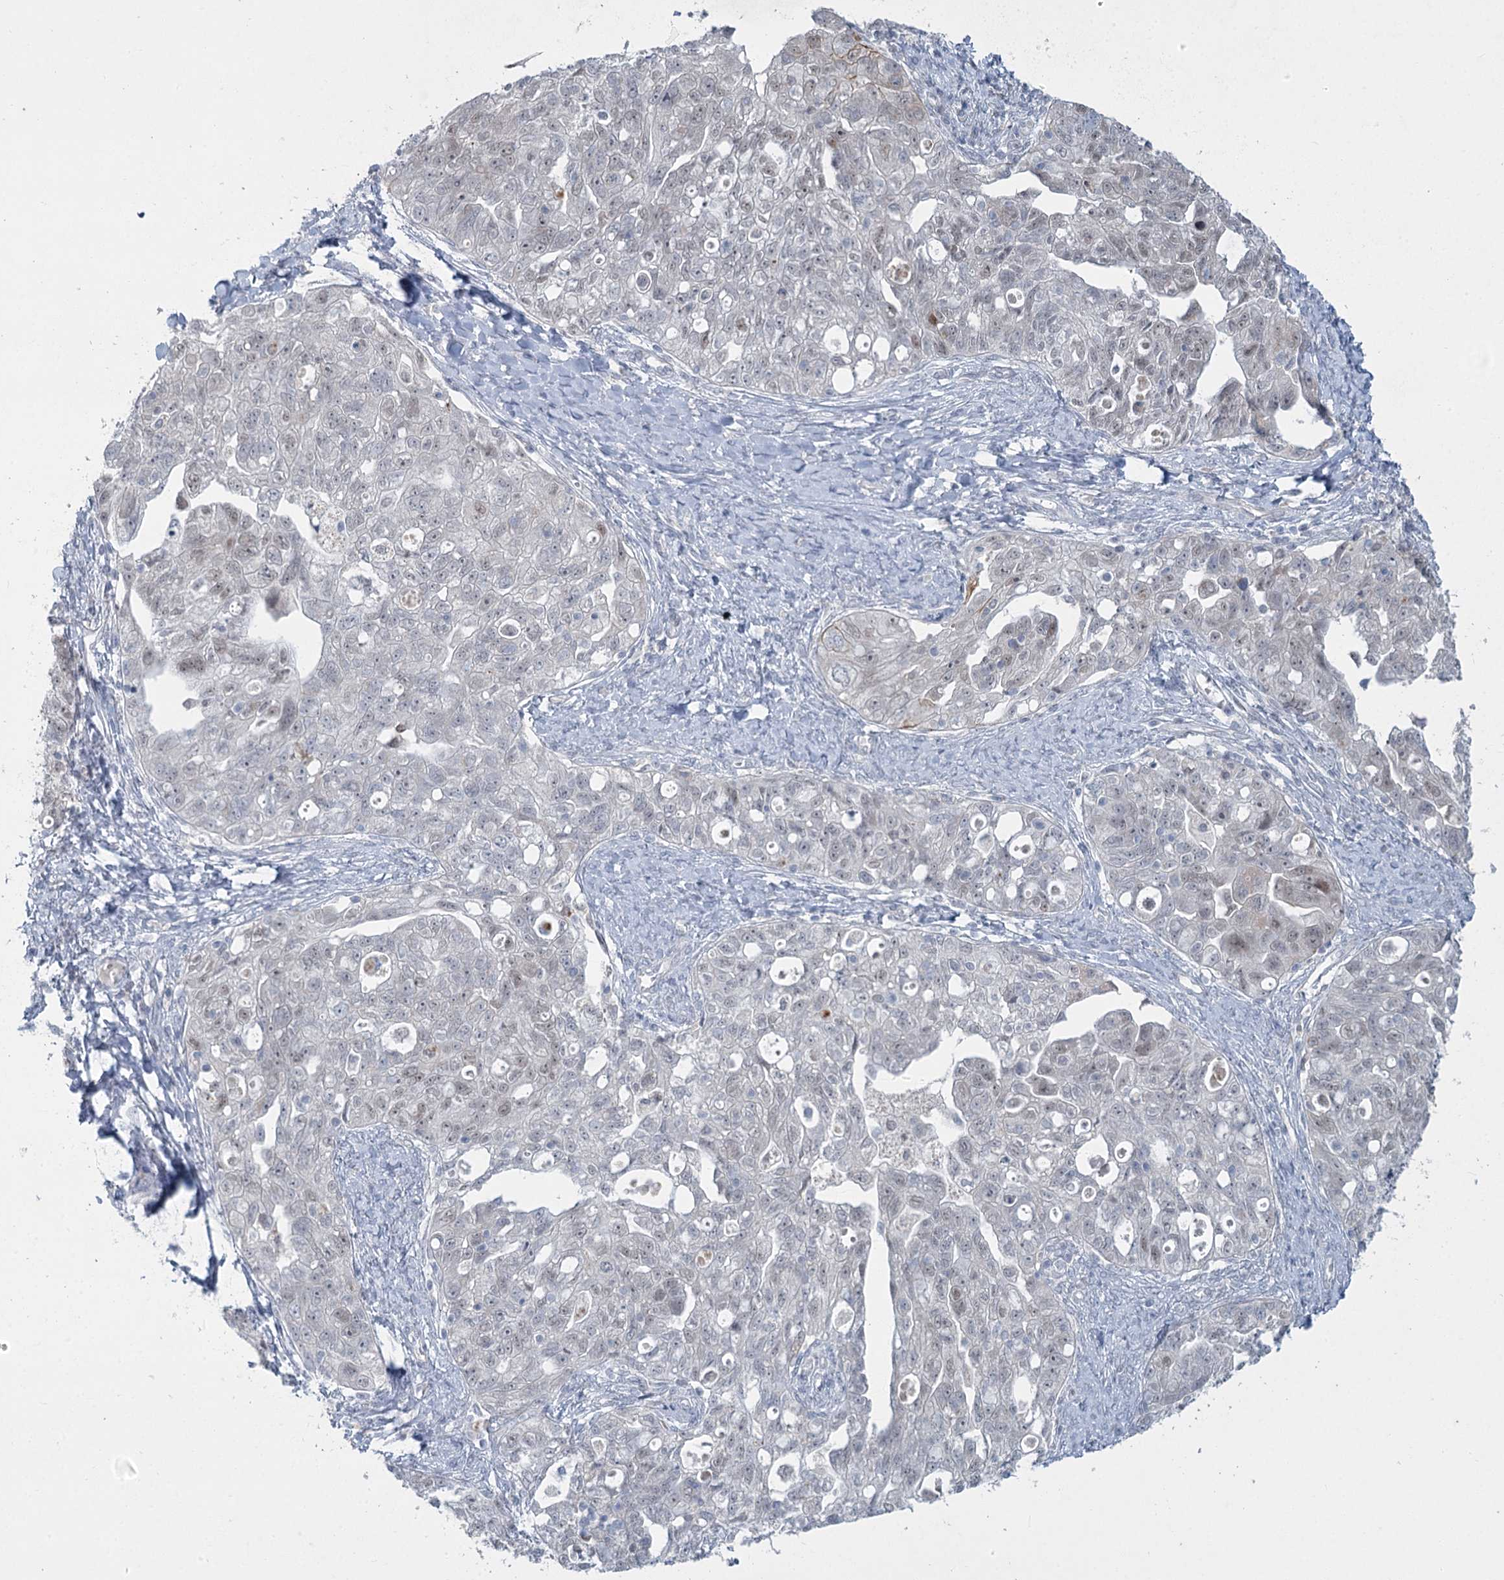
{"staining": {"intensity": "negative", "quantity": "none", "location": "none"}, "tissue": "ovarian cancer", "cell_type": "Tumor cells", "image_type": "cancer", "snomed": [{"axis": "morphology", "description": "Carcinoma, NOS"}, {"axis": "morphology", "description": "Cystadenocarcinoma, serous, NOS"}, {"axis": "topography", "description": "Ovary"}], "caption": "Tumor cells show no significant protein staining in ovarian carcinoma.", "gene": "ABITRAM", "patient": {"sex": "female", "age": 69}}